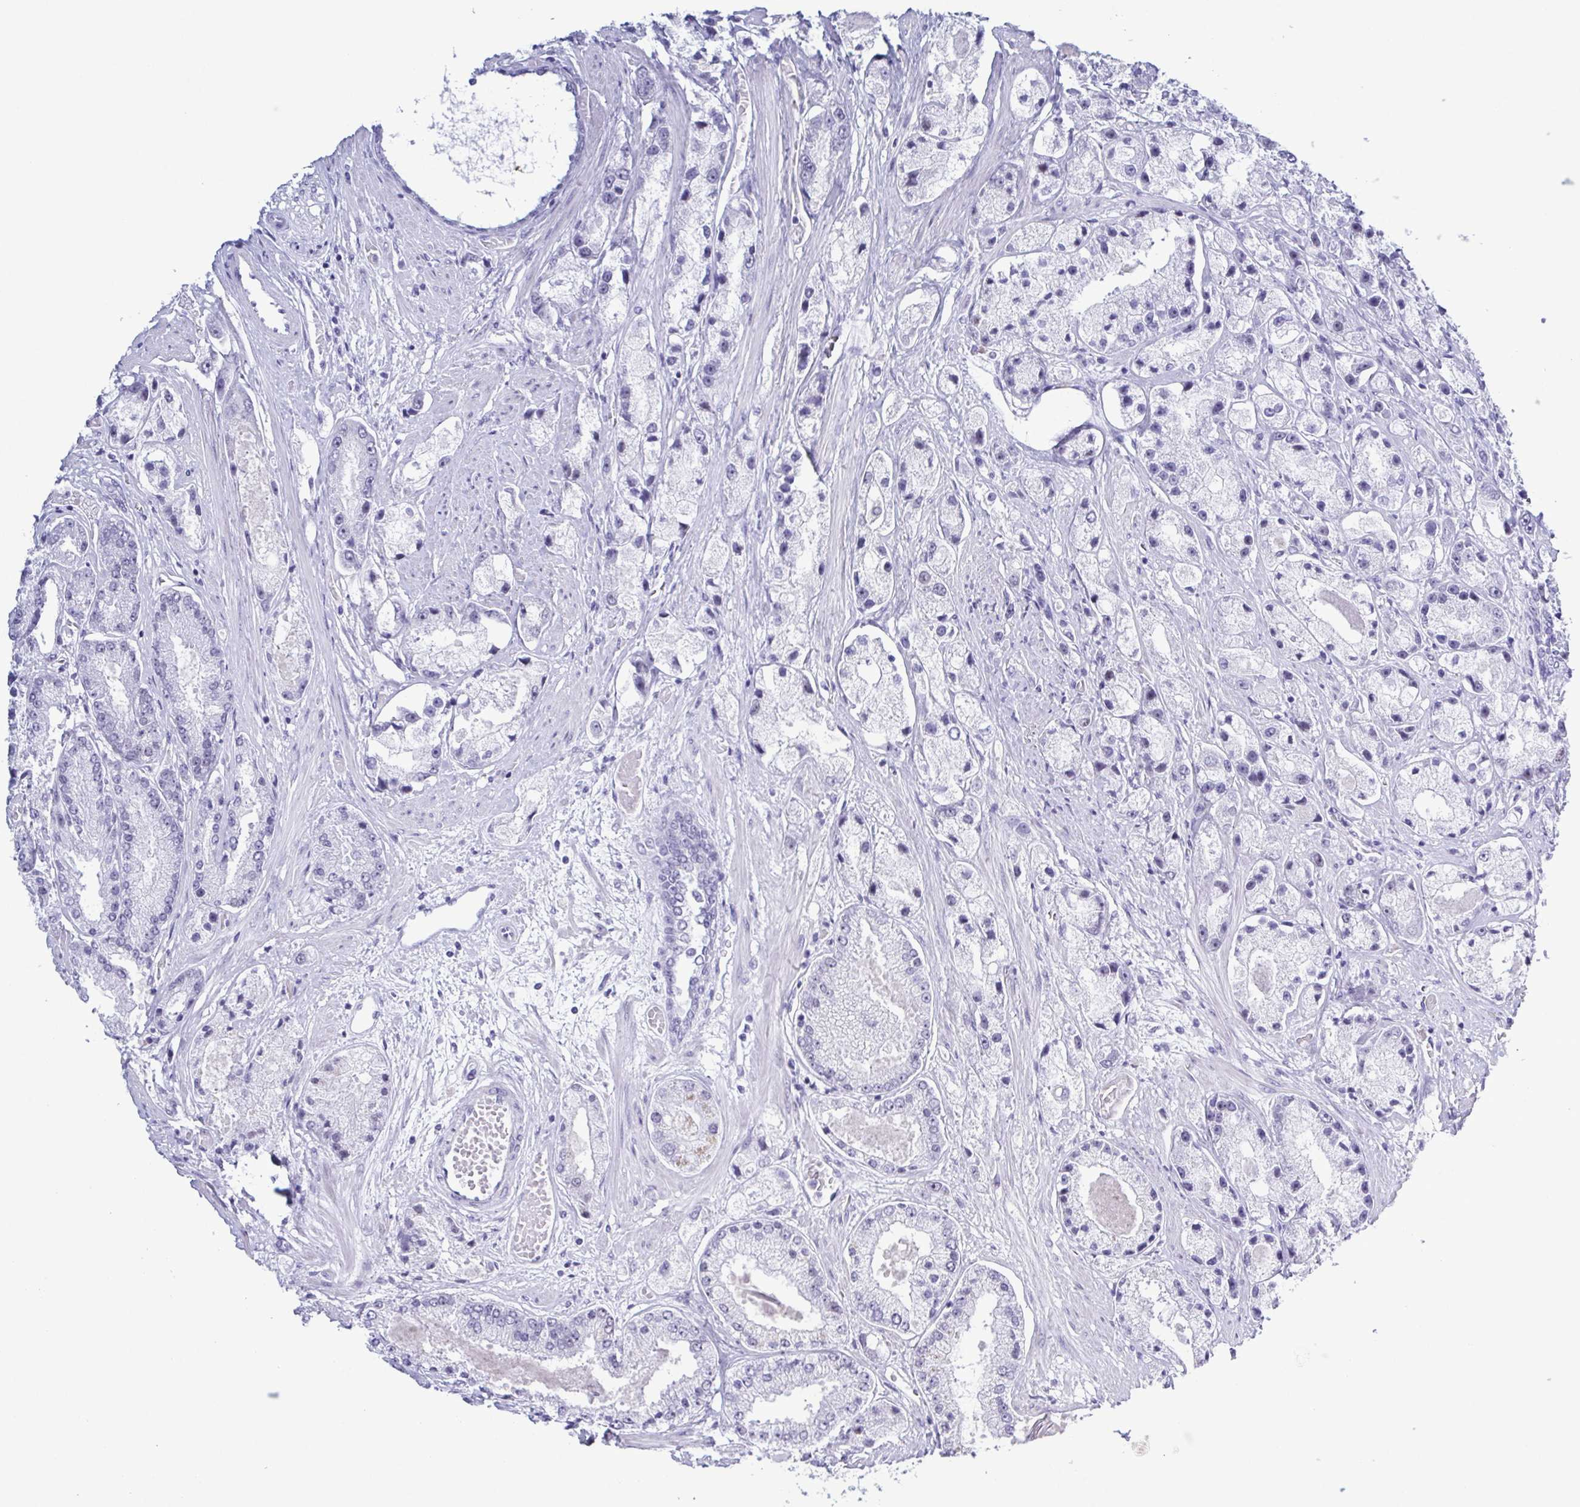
{"staining": {"intensity": "negative", "quantity": "none", "location": "none"}, "tissue": "prostate cancer", "cell_type": "Tumor cells", "image_type": "cancer", "snomed": [{"axis": "morphology", "description": "Adenocarcinoma, High grade"}, {"axis": "topography", "description": "Prostate"}], "caption": "Immunohistochemical staining of prostate adenocarcinoma (high-grade) displays no significant staining in tumor cells.", "gene": "SUGP2", "patient": {"sex": "male", "age": 67}}